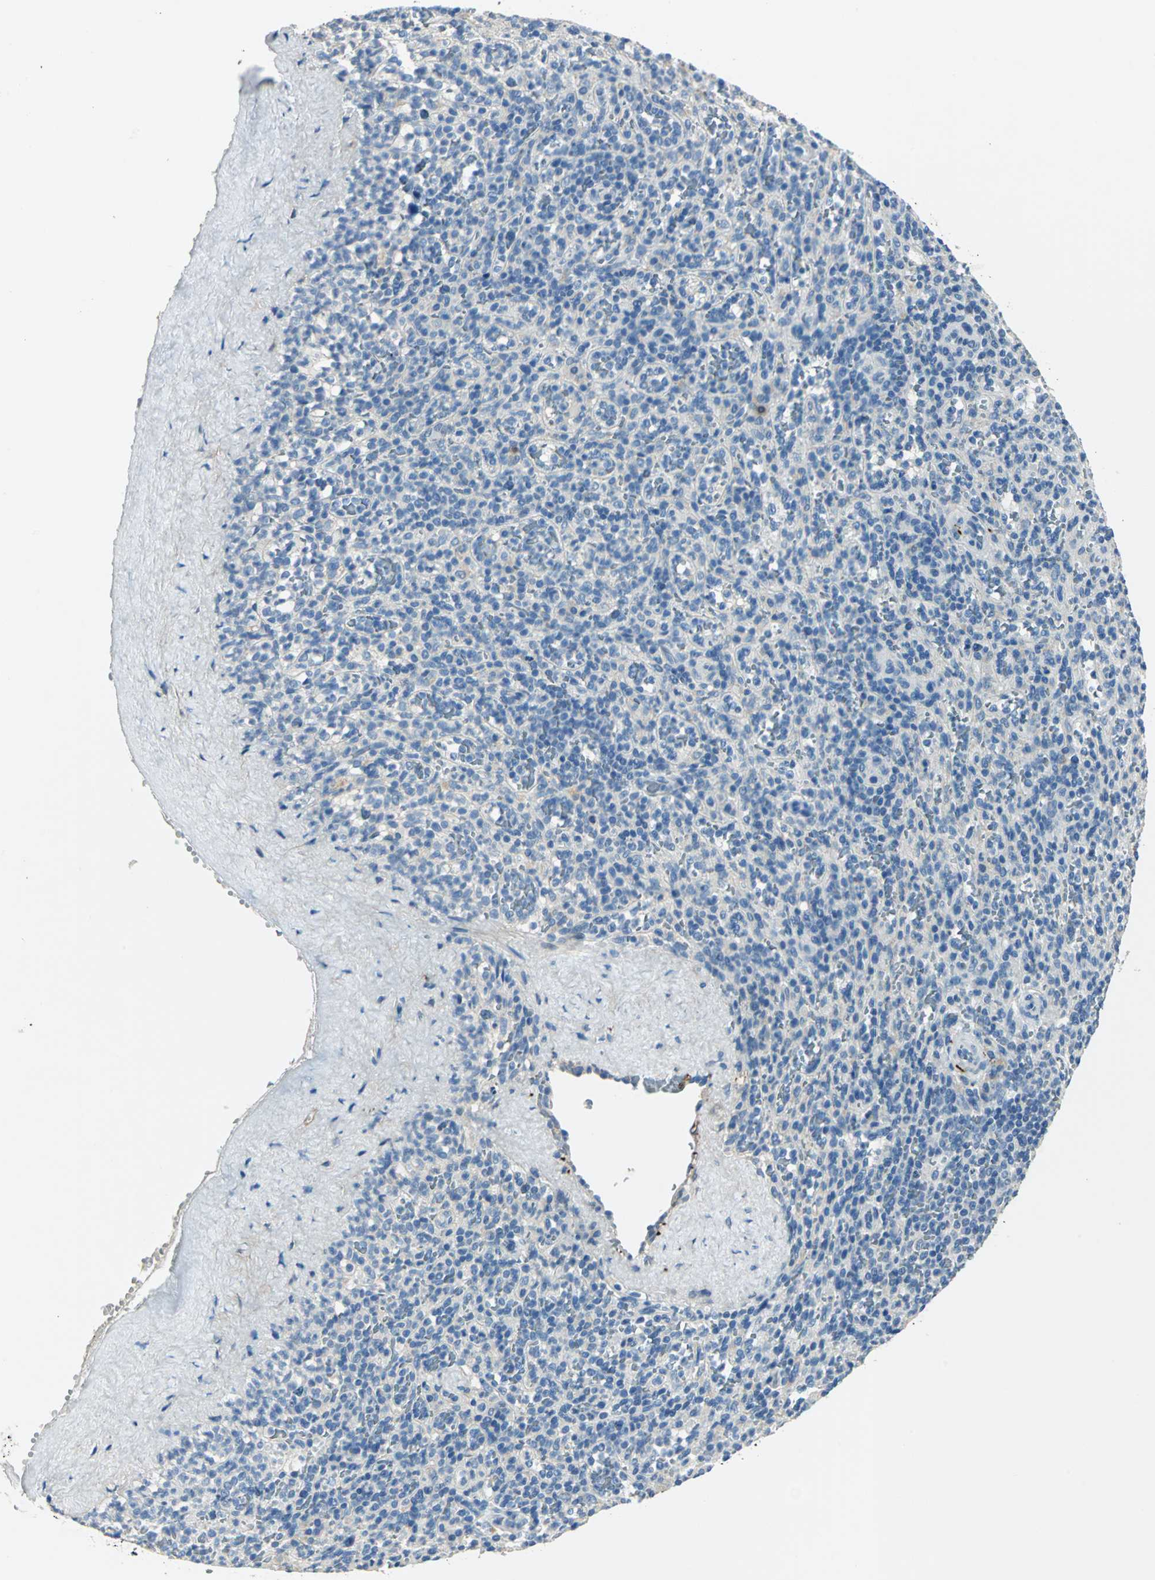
{"staining": {"intensity": "negative", "quantity": "none", "location": "none"}, "tissue": "spleen", "cell_type": "Cells in red pulp", "image_type": "normal", "snomed": [{"axis": "morphology", "description": "Normal tissue, NOS"}, {"axis": "topography", "description": "Spleen"}], "caption": "An immunohistochemistry (IHC) image of benign spleen is shown. There is no staining in cells in red pulp of spleen.", "gene": "UCHL1", "patient": {"sex": "male", "age": 36}}